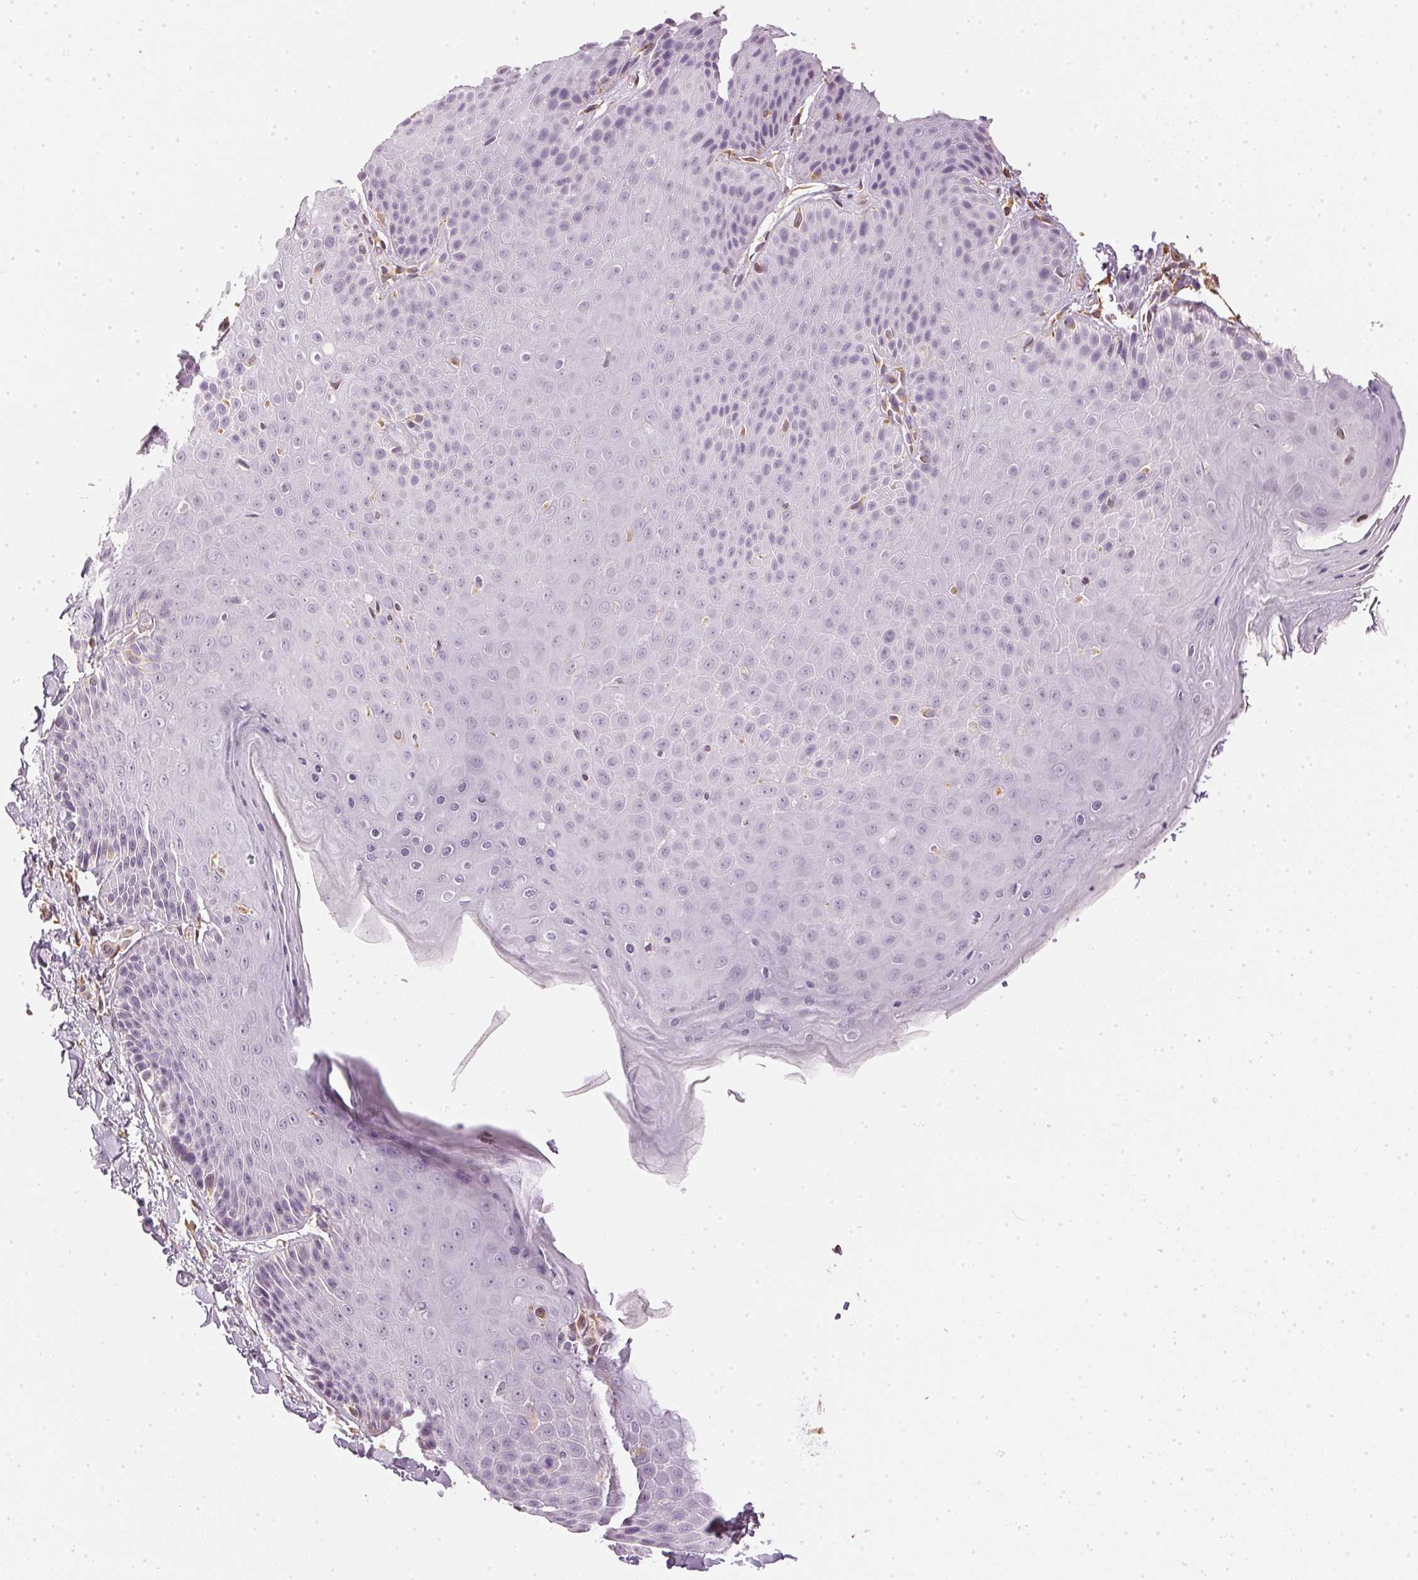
{"staining": {"intensity": "negative", "quantity": "none", "location": "none"}, "tissue": "skin", "cell_type": "Epidermal cells", "image_type": "normal", "snomed": [{"axis": "morphology", "description": "Normal tissue, NOS"}, {"axis": "topography", "description": "Anal"}, {"axis": "topography", "description": "Peripheral nerve tissue"}], "caption": "A high-resolution photomicrograph shows immunohistochemistry (IHC) staining of normal skin, which displays no significant expression in epidermal cells. (DAB immunohistochemistry, high magnification).", "gene": "APLP1", "patient": {"sex": "male", "age": 51}}